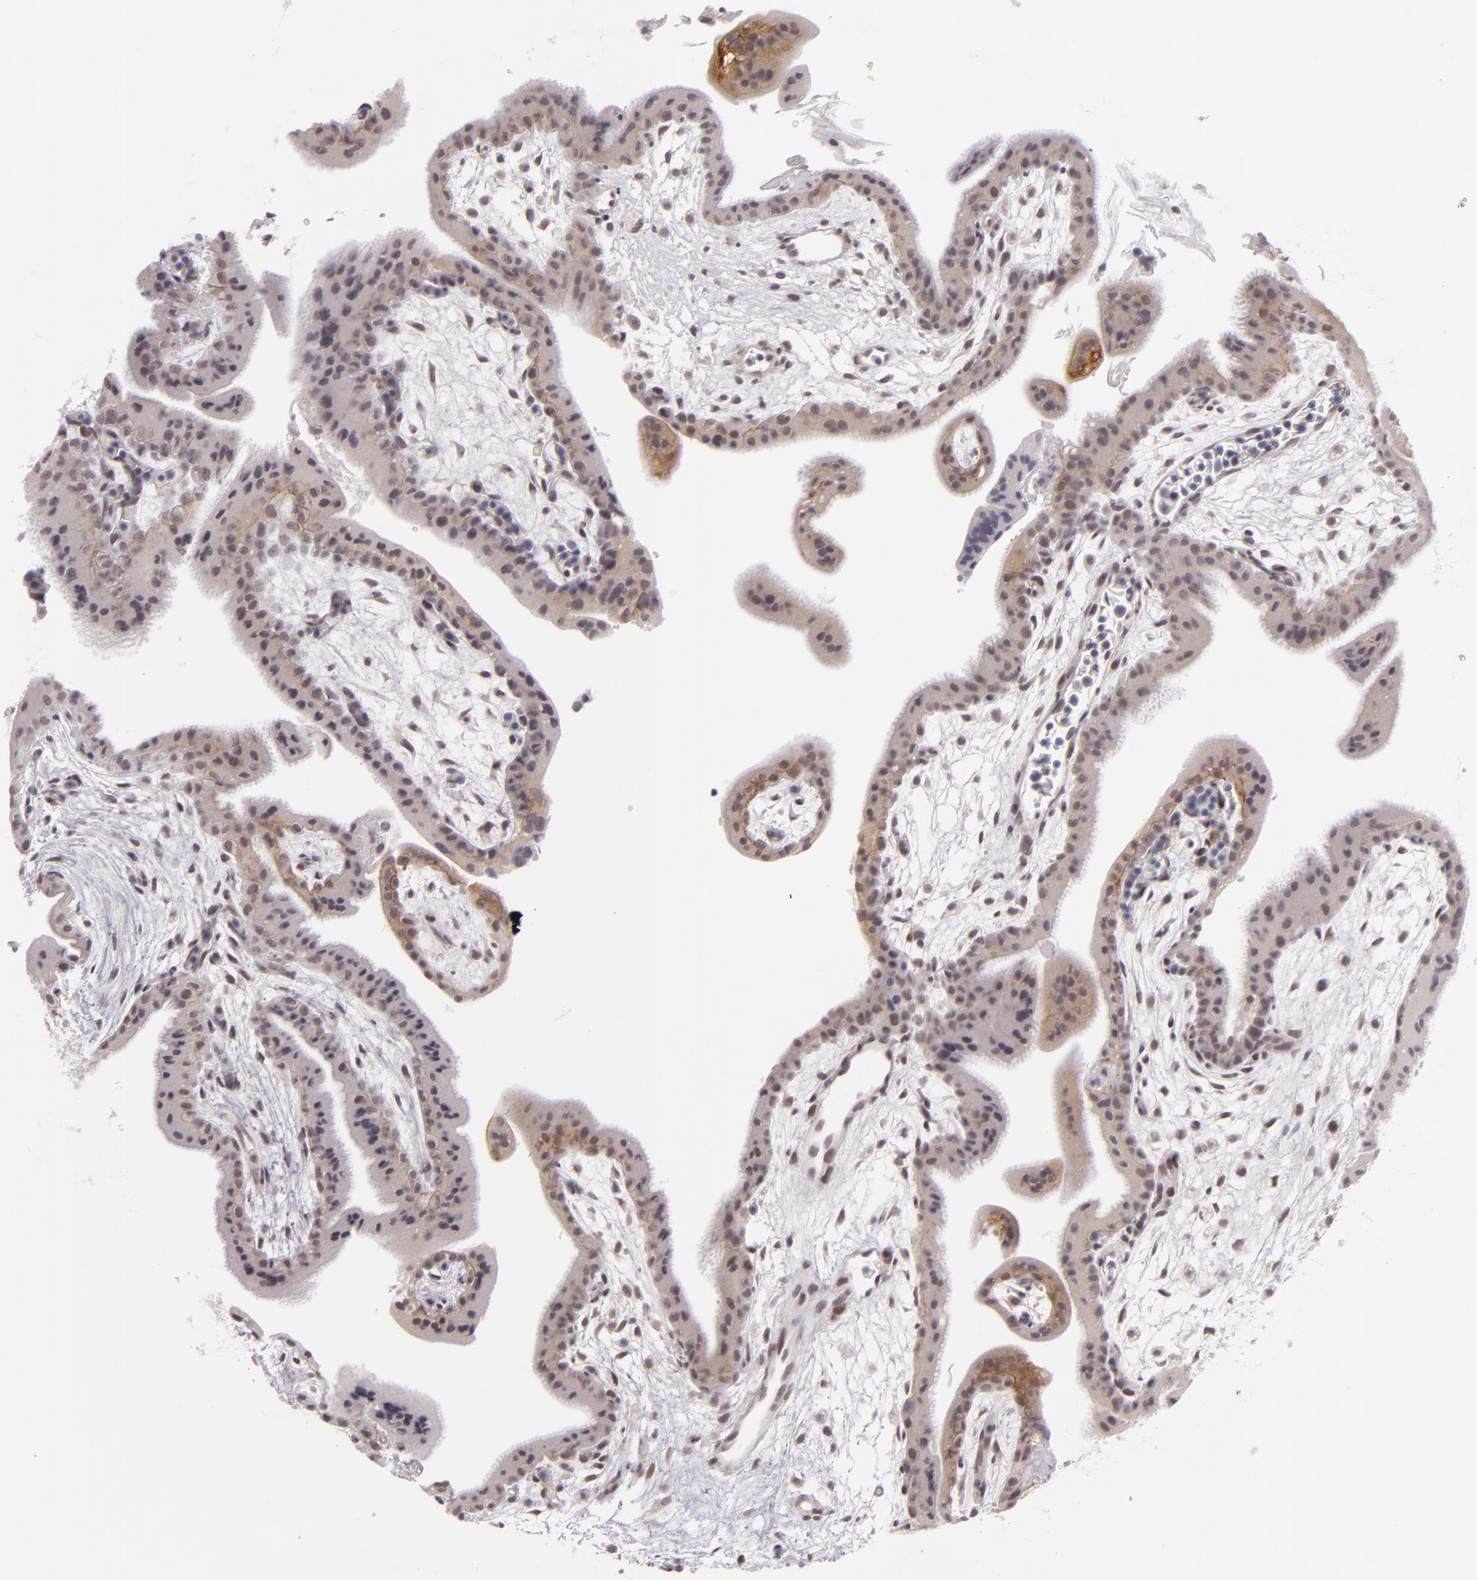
{"staining": {"intensity": "weak", "quantity": "25%-75%", "location": "cytoplasmic/membranous"}, "tissue": "placenta", "cell_type": "Decidual cells", "image_type": "normal", "snomed": [{"axis": "morphology", "description": "Normal tissue, NOS"}, {"axis": "topography", "description": "Placenta"}], "caption": "Placenta stained with immunohistochemistry (IHC) exhibits weak cytoplasmic/membranous positivity in about 25%-75% of decidual cells.", "gene": "ZNF205", "patient": {"sex": "female", "age": 35}}